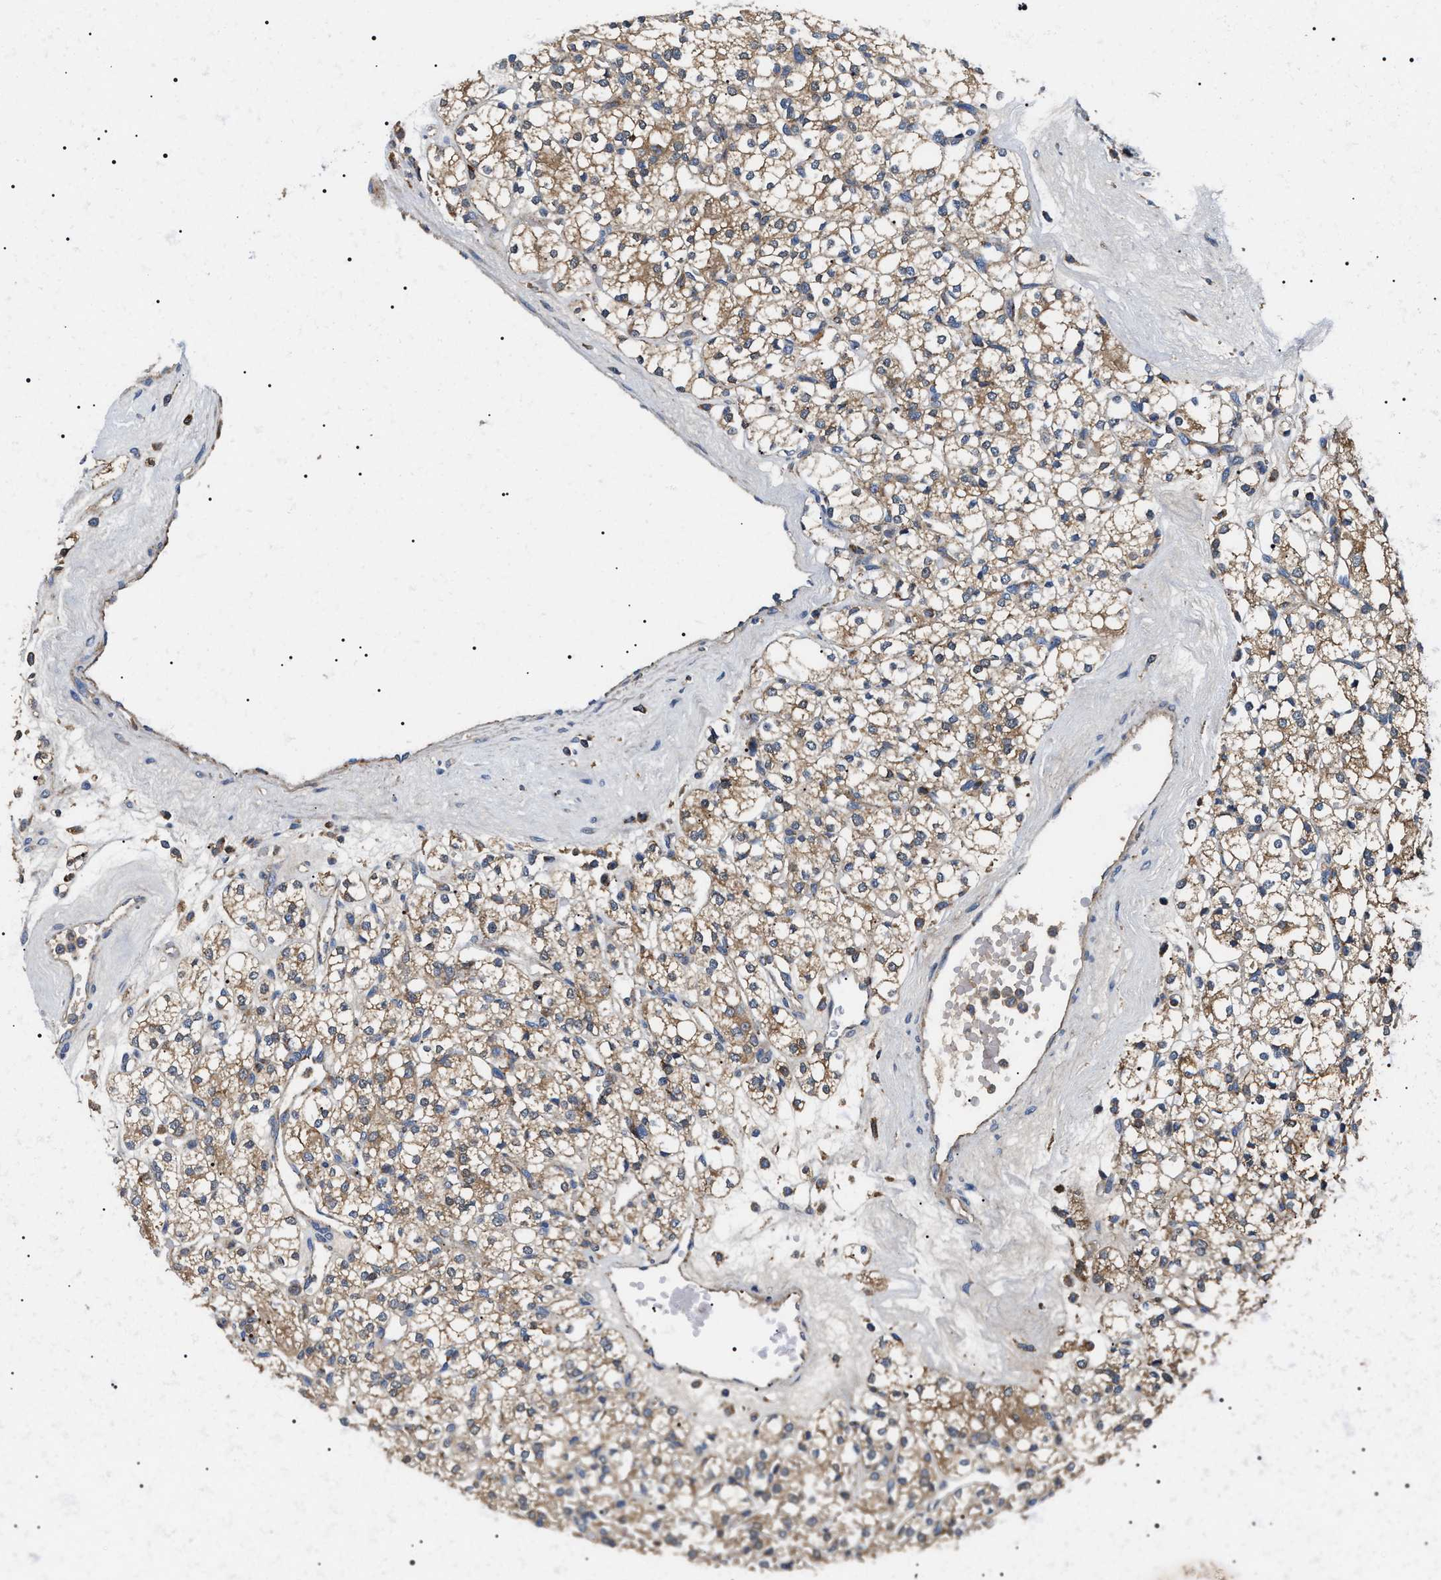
{"staining": {"intensity": "moderate", "quantity": ">75%", "location": "cytoplasmic/membranous"}, "tissue": "renal cancer", "cell_type": "Tumor cells", "image_type": "cancer", "snomed": [{"axis": "morphology", "description": "Adenocarcinoma, NOS"}, {"axis": "topography", "description": "Kidney"}], "caption": "Renal cancer stained with immunohistochemistry (IHC) shows moderate cytoplasmic/membranous expression in approximately >75% of tumor cells. (Stains: DAB (3,3'-diaminobenzidine) in brown, nuclei in blue, Microscopy: brightfield microscopy at high magnification).", "gene": "OXSM", "patient": {"sex": "male", "age": 77}}